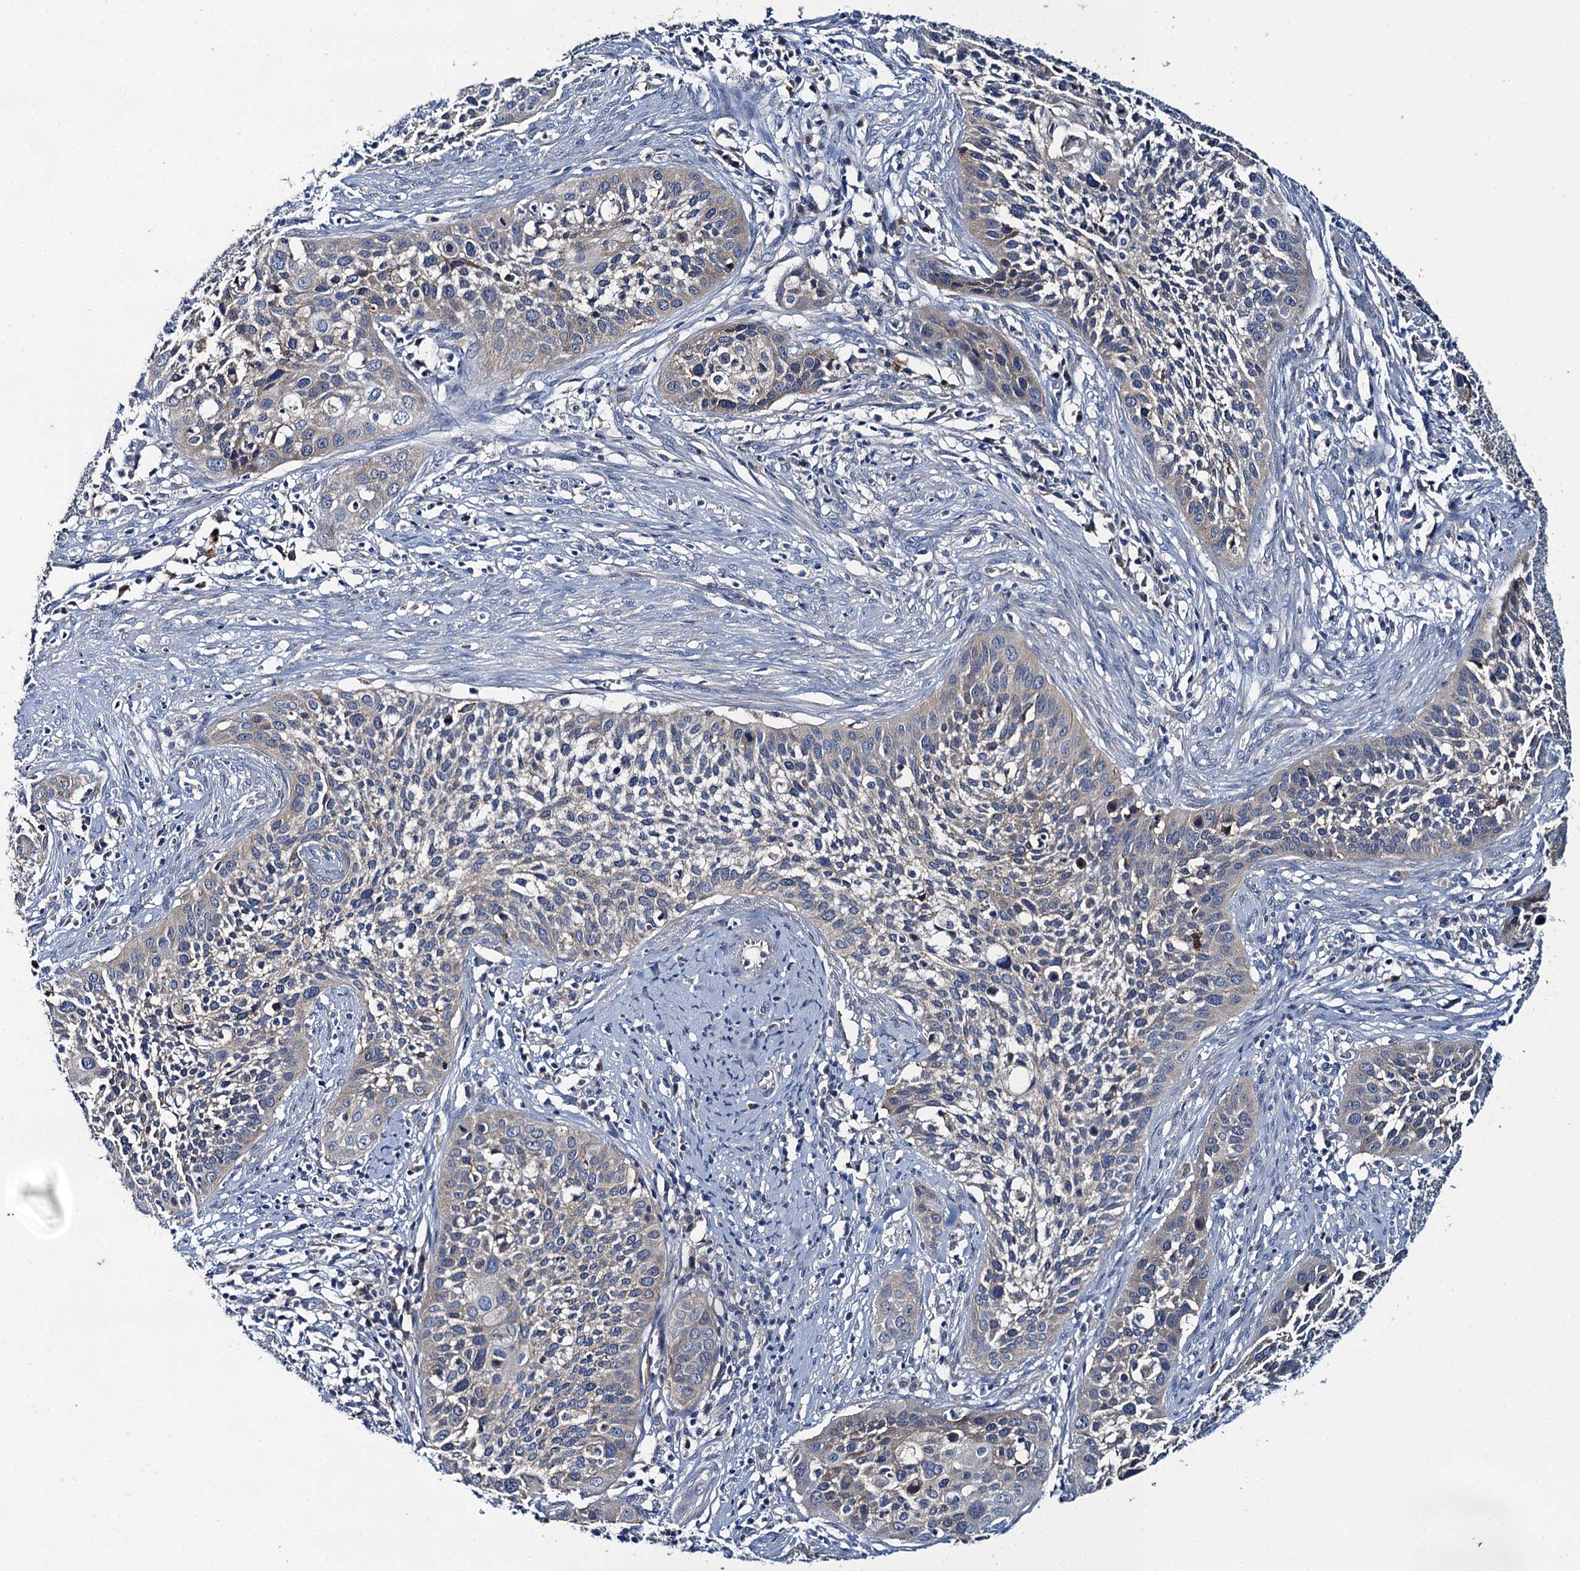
{"staining": {"intensity": "negative", "quantity": "none", "location": "none"}, "tissue": "cervical cancer", "cell_type": "Tumor cells", "image_type": "cancer", "snomed": [{"axis": "morphology", "description": "Squamous cell carcinoma, NOS"}, {"axis": "topography", "description": "Cervix"}], "caption": "DAB (3,3'-diaminobenzidine) immunohistochemical staining of human squamous cell carcinoma (cervical) reveals no significant staining in tumor cells. (IHC, brightfield microscopy, high magnification).", "gene": "SNAP29", "patient": {"sex": "female", "age": 34}}